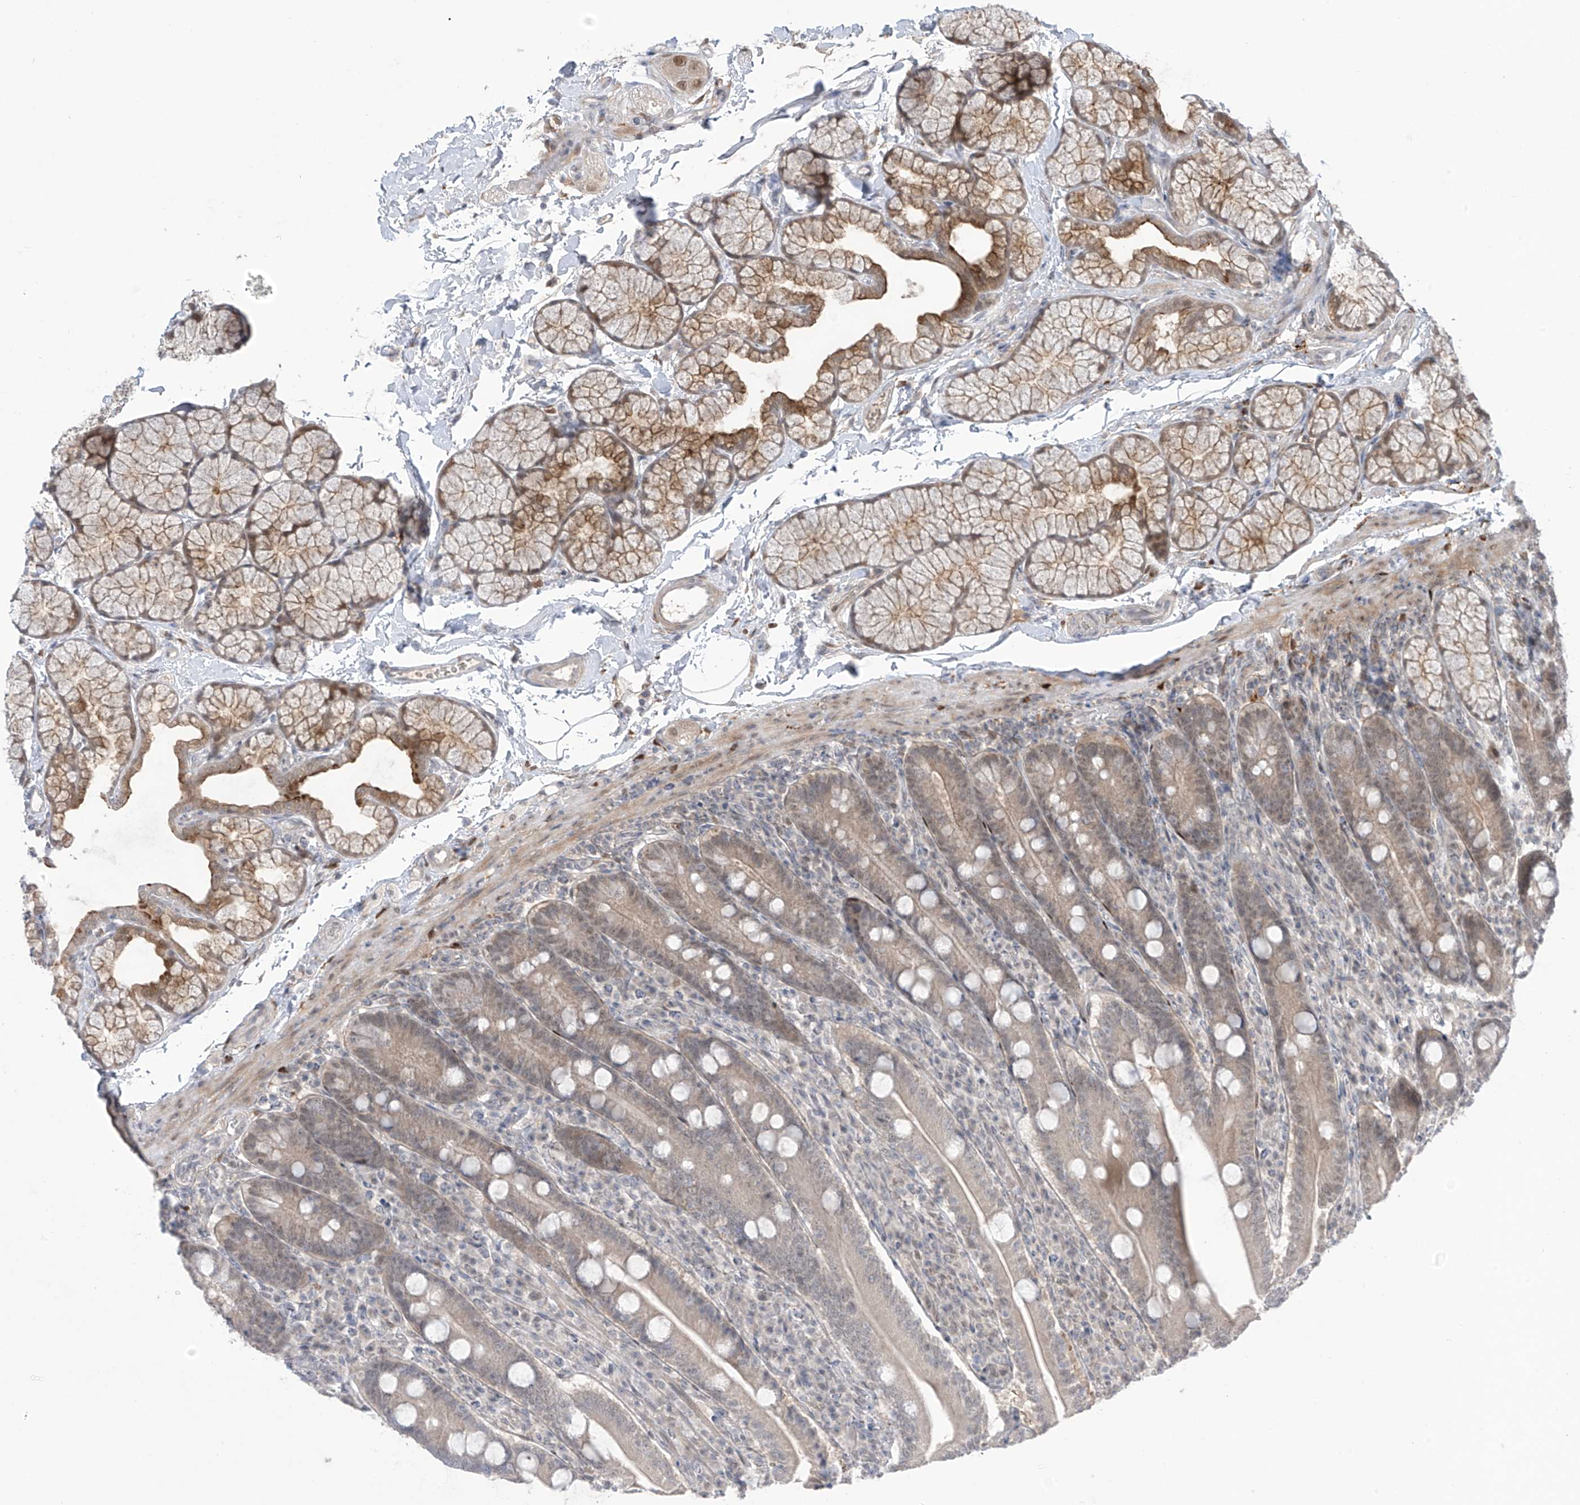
{"staining": {"intensity": "weak", "quantity": "25%-75%", "location": "cytoplasmic/membranous,nuclear"}, "tissue": "duodenum", "cell_type": "Glandular cells", "image_type": "normal", "snomed": [{"axis": "morphology", "description": "Normal tissue, NOS"}, {"axis": "topography", "description": "Duodenum"}], "caption": "This is a photomicrograph of immunohistochemistry (IHC) staining of unremarkable duodenum, which shows weak expression in the cytoplasmic/membranous,nuclear of glandular cells.", "gene": "OGT", "patient": {"sex": "male", "age": 35}}